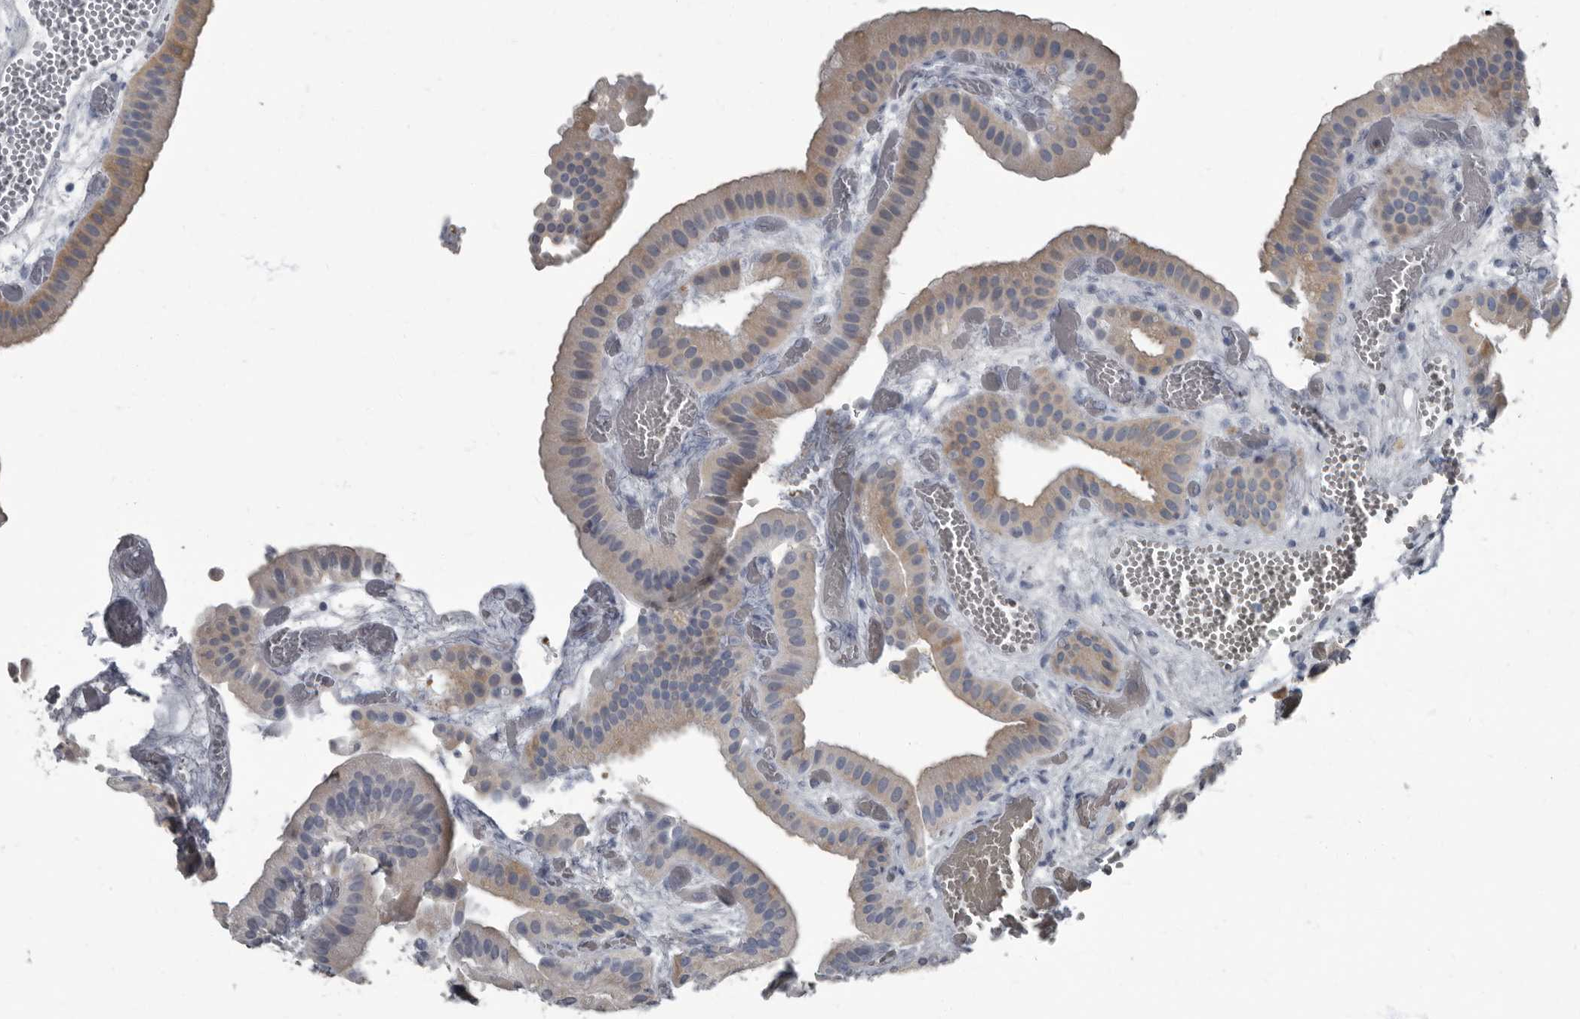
{"staining": {"intensity": "moderate", "quantity": ">75%", "location": "cytoplasmic/membranous"}, "tissue": "gallbladder", "cell_type": "Glandular cells", "image_type": "normal", "snomed": [{"axis": "morphology", "description": "Normal tissue, NOS"}, {"axis": "topography", "description": "Gallbladder"}], "caption": "A micrograph of human gallbladder stained for a protein exhibits moderate cytoplasmic/membranous brown staining in glandular cells.", "gene": "TPD52L1", "patient": {"sex": "female", "age": 64}}